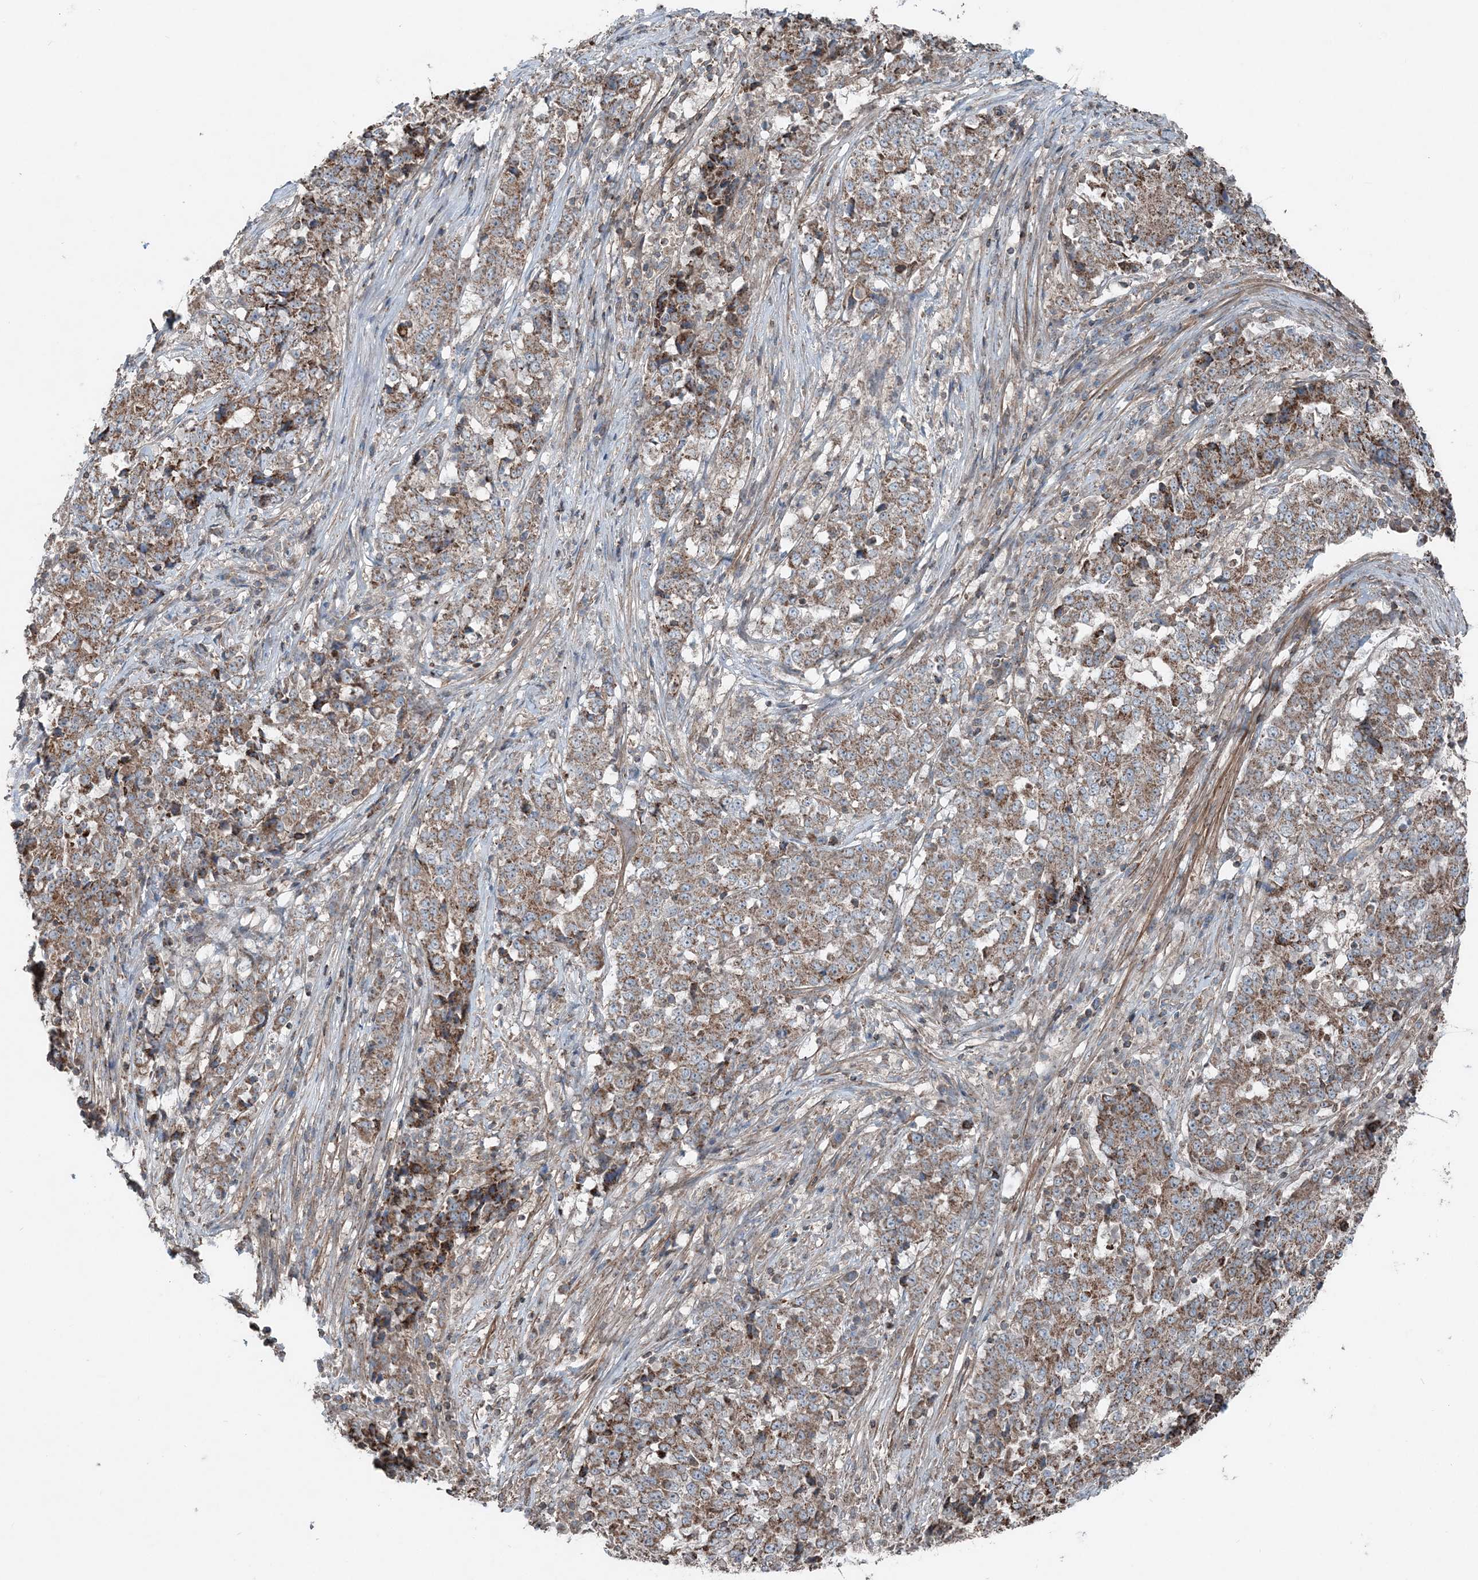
{"staining": {"intensity": "moderate", "quantity": ">75%", "location": "cytoplasmic/membranous"}, "tissue": "stomach cancer", "cell_type": "Tumor cells", "image_type": "cancer", "snomed": [{"axis": "morphology", "description": "Adenocarcinoma, NOS"}, {"axis": "topography", "description": "Stomach"}], "caption": "The immunohistochemical stain labels moderate cytoplasmic/membranous staining in tumor cells of stomach cancer tissue. The protein is shown in brown color, while the nuclei are stained blue.", "gene": "KY", "patient": {"sex": "male", "age": 59}}